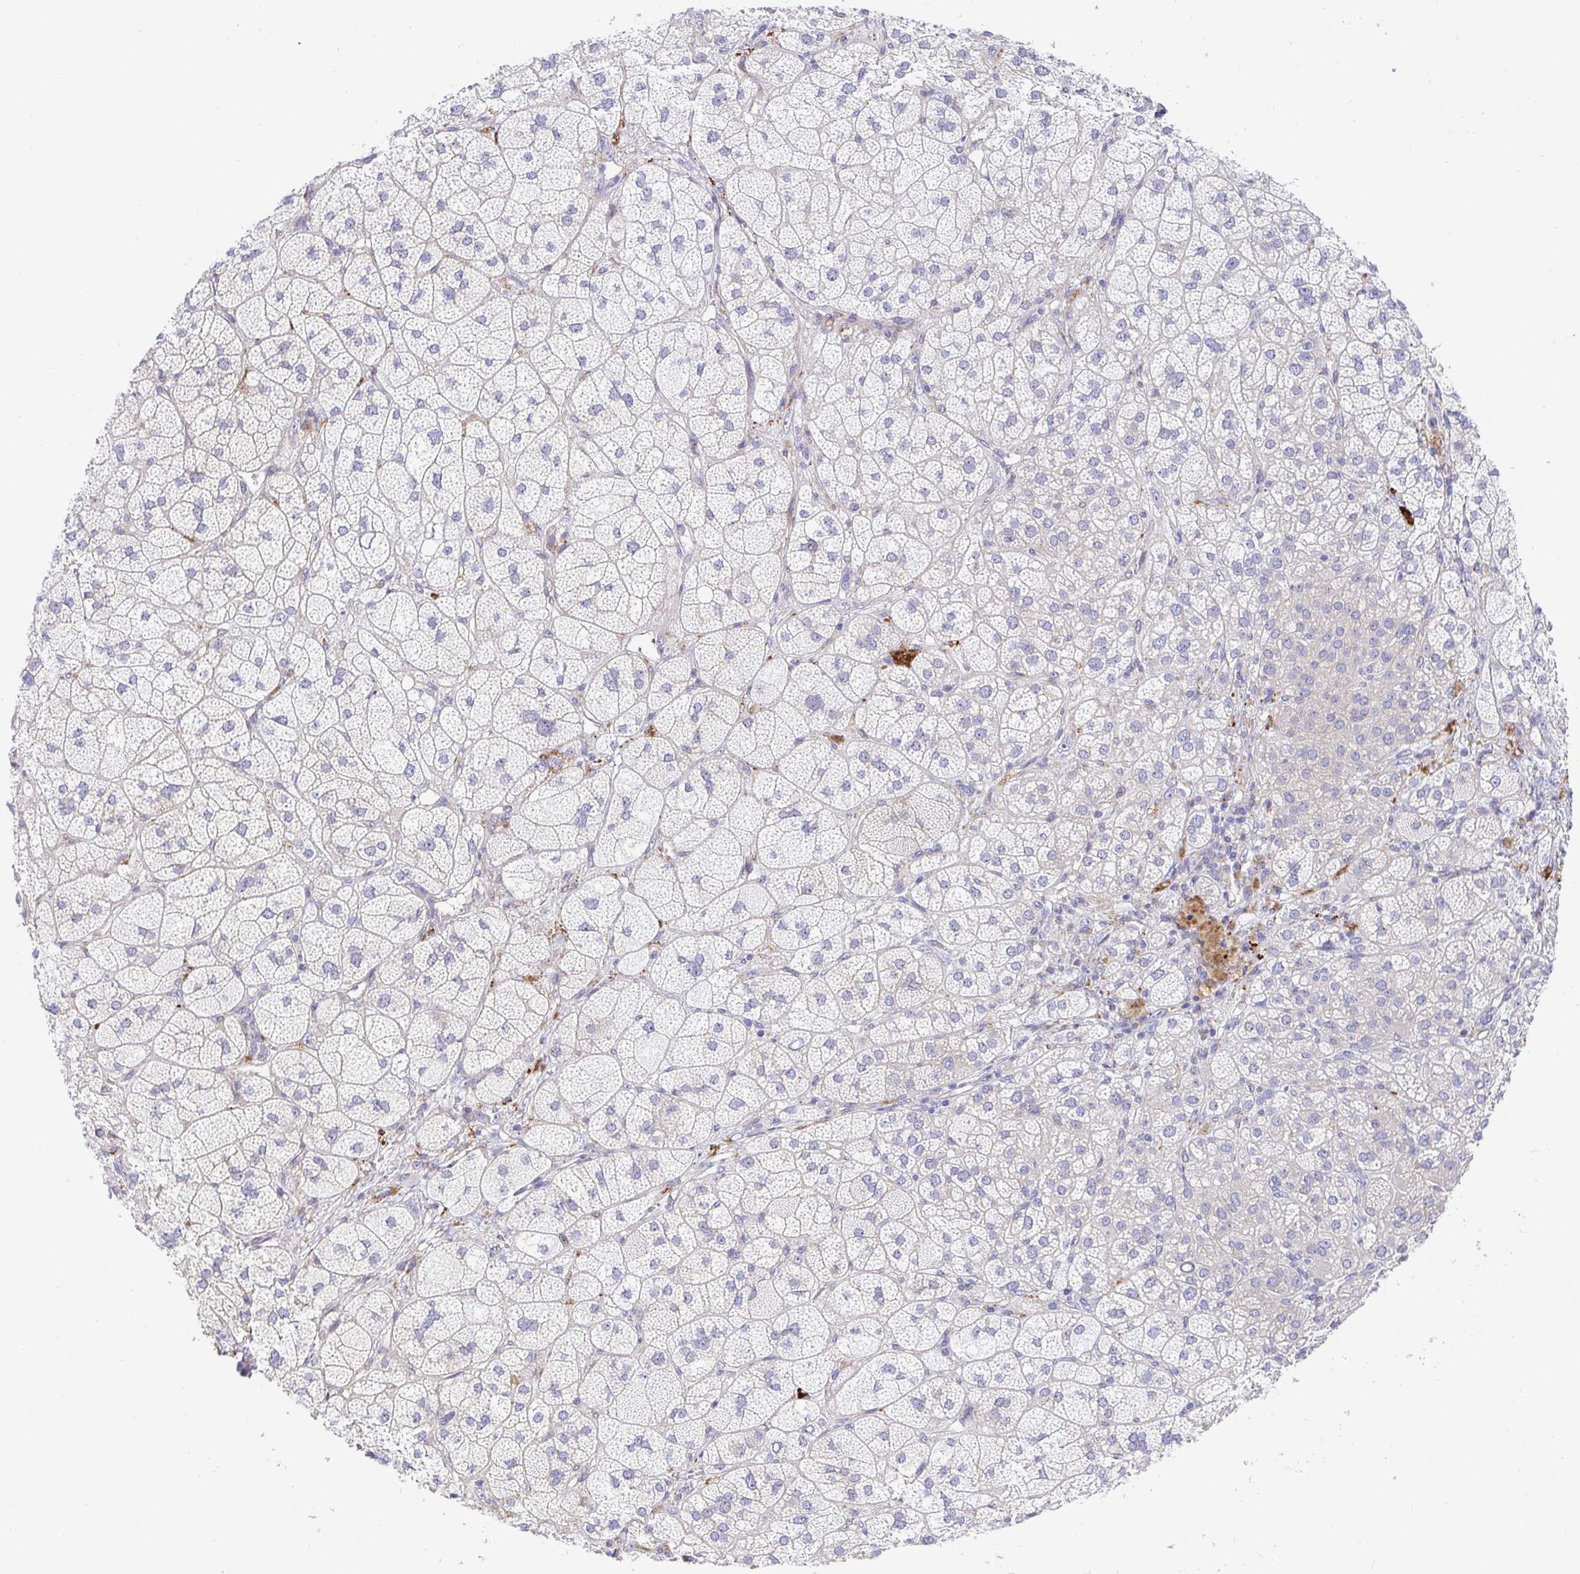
{"staining": {"intensity": "moderate", "quantity": "25%-75%", "location": "cytoplasmic/membranous"}, "tissue": "adrenal gland", "cell_type": "Glandular cells", "image_type": "normal", "snomed": [{"axis": "morphology", "description": "Normal tissue, NOS"}, {"axis": "topography", "description": "Adrenal gland"}], "caption": "Immunohistochemical staining of benign adrenal gland reveals medium levels of moderate cytoplasmic/membranous expression in approximately 25%-75% of glandular cells.", "gene": "TIMELESS", "patient": {"sex": "female", "age": 60}}